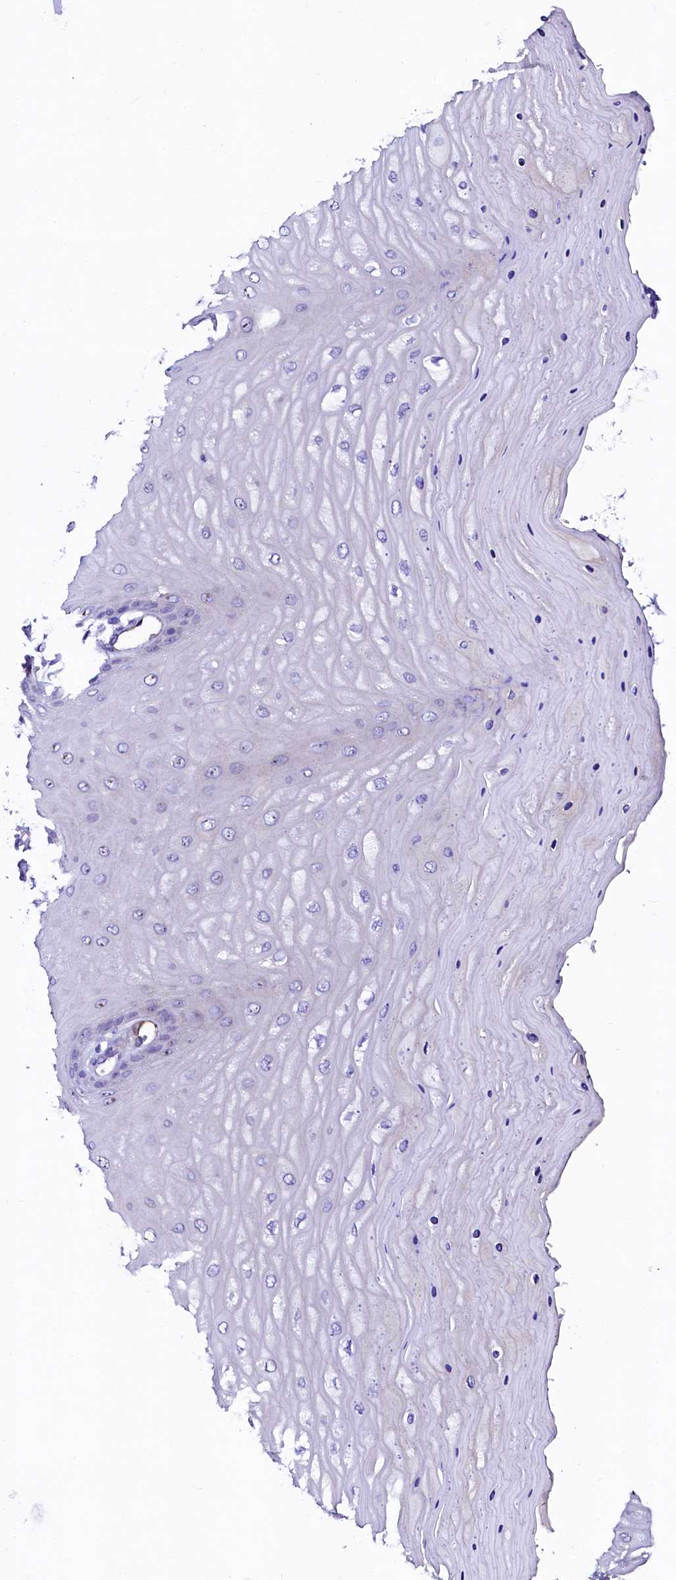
{"staining": {"intensity": "negative", "quantity": "none", "location": "none"}, "tissue": "cervix", "cell_type": "Glandular cells", "image_type": "normal", "snomed": [{"axis": "morphology", "description": "Normal tissue, NOS"}, {"axis": "topography", "description": "Cervix"}], "caption": "This is an immunohistochemistry micrograph of unremarkable human cervix. There is no positivity in glandular cells.", "gene": "SFR1", "patient": {"sex": "female", "age": 55}}